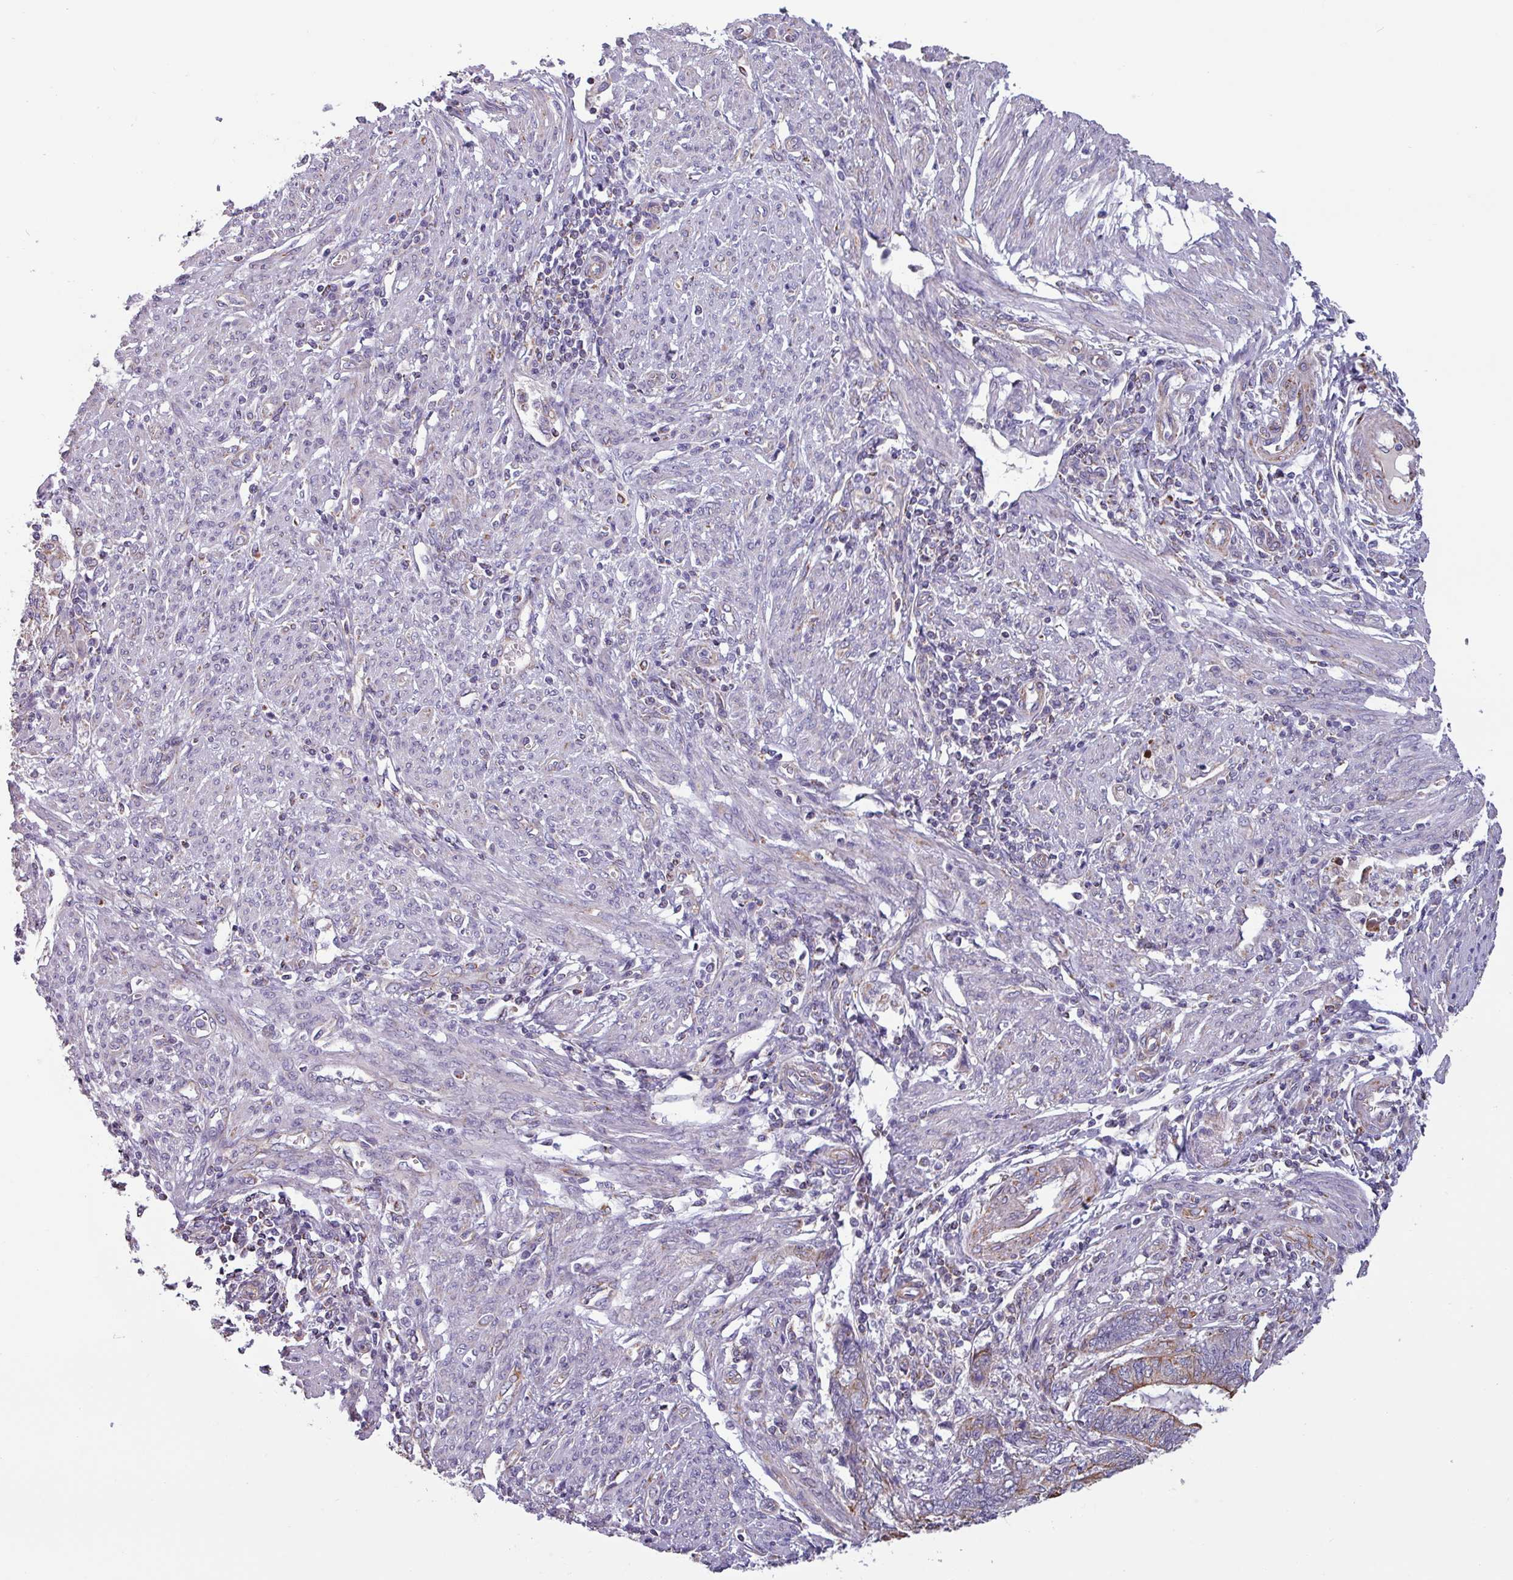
{"staining": {"intensity": "moderate", "quantity": "25%-75%", "location": "cytoplasmic/membranous"}, "tissue": "endometrial cancer", "cell_type": "Tumor cells", "image_type": "cancer", "snomed": [{"axis": "morphology", "description": "Adenocarcinoma, NOS"}, {"axis": "topography", "description": "Uterus"}, {"axis": "topography", "description": "Endometrium"}], "caption": "This is an image of immunohistochemistry (IHC) staining of endometrial adenocarcinoma, which shows moderate expression in the cytoplasmic/membranous of tumor cells.", "gene": "CAMK1", "patient": {"sex": "female", "age": 70}}